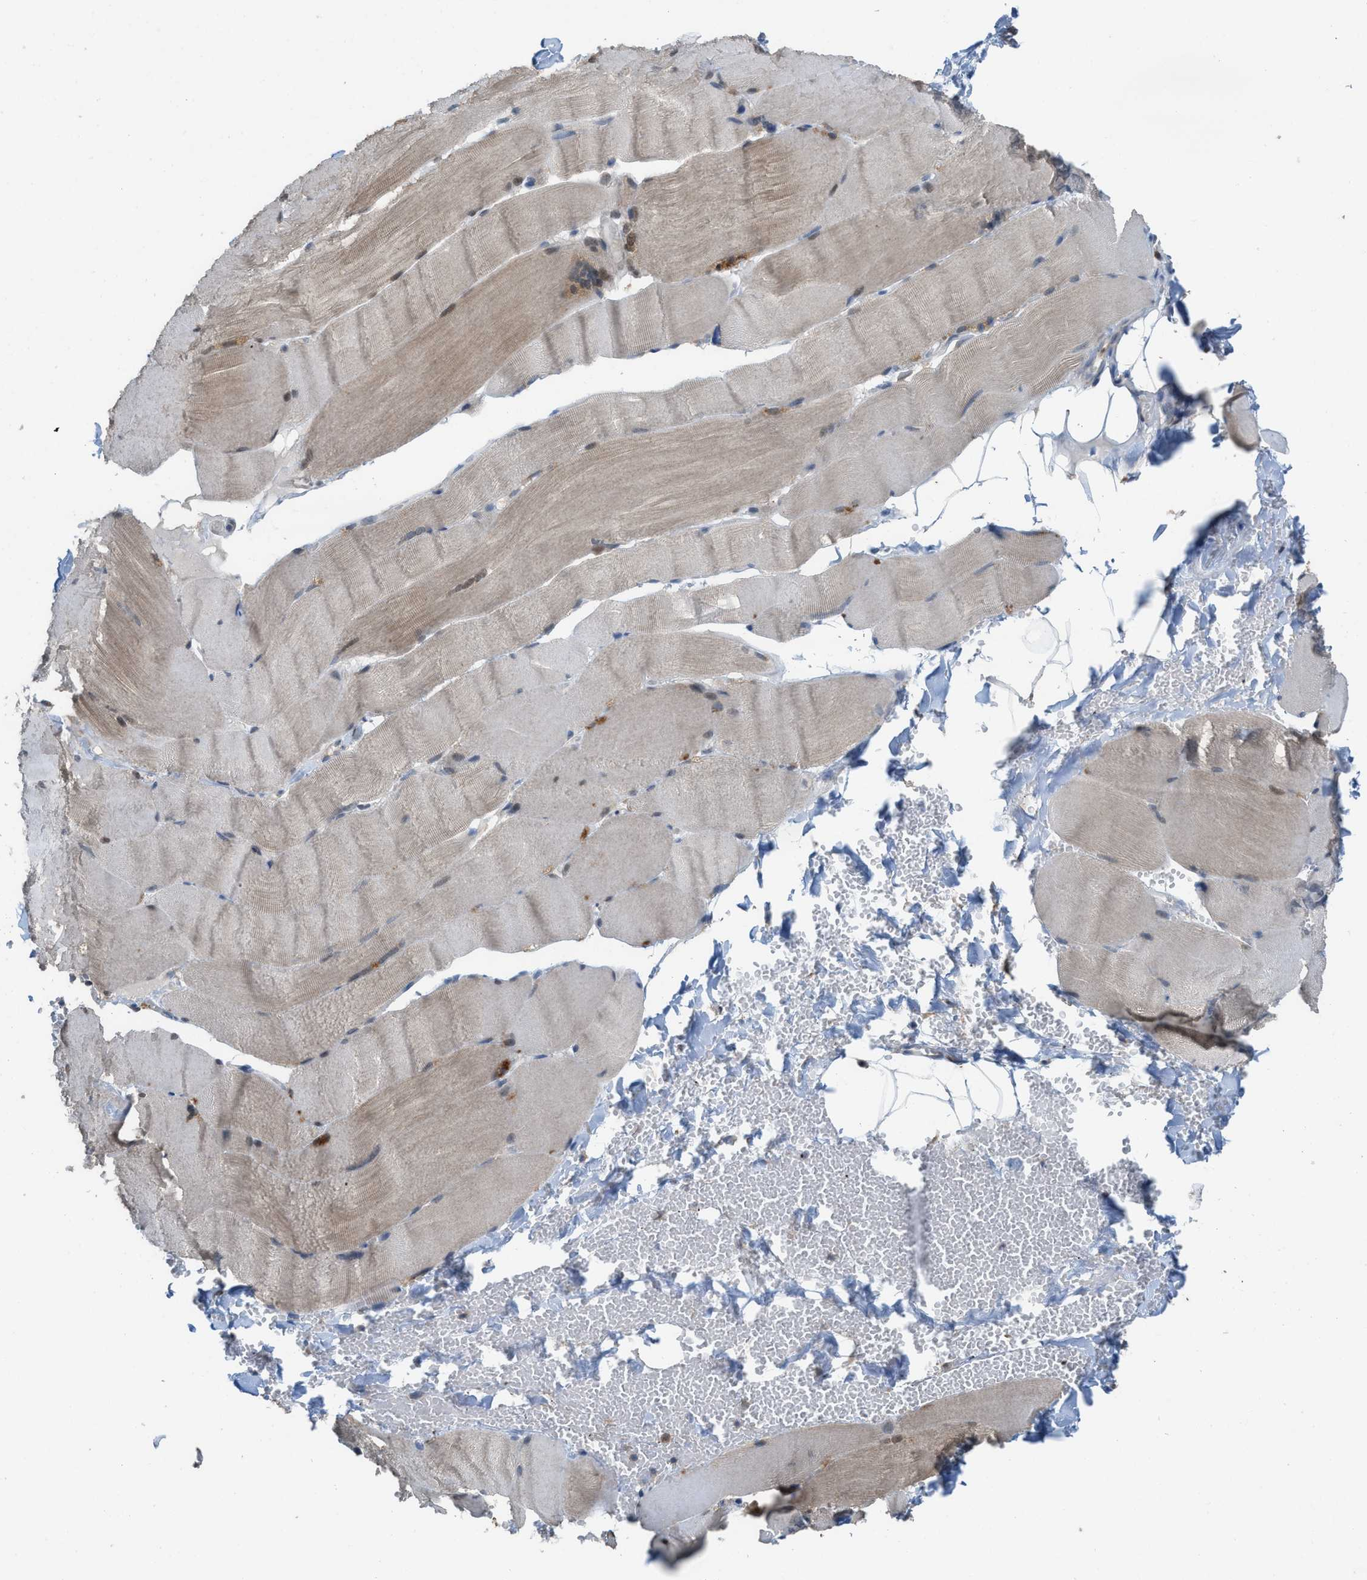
{"staining": {"intensity": "weak", "quantity": "25%-75%", "location": "cytoplasmic/membranous"}, "tissue": "skeletal muscle", "cell_type": "Myocytes", "image_type": "normal", "snomed": [{"axis": "morphology", "description": "Normal tissue, NOS"}, {"axis": "topography", "description": "Skin"}, {"axis": "topography", "description": "Skeletal muscle"}], "caption": "Brown immunohistochemical staining in benign skeletal muscle displays weak cytoplasmic/membranous expression in approximately 25%-75% of myocytes.", "gene": "PLAA", "patient": {"sex": "male", "age": 83}}